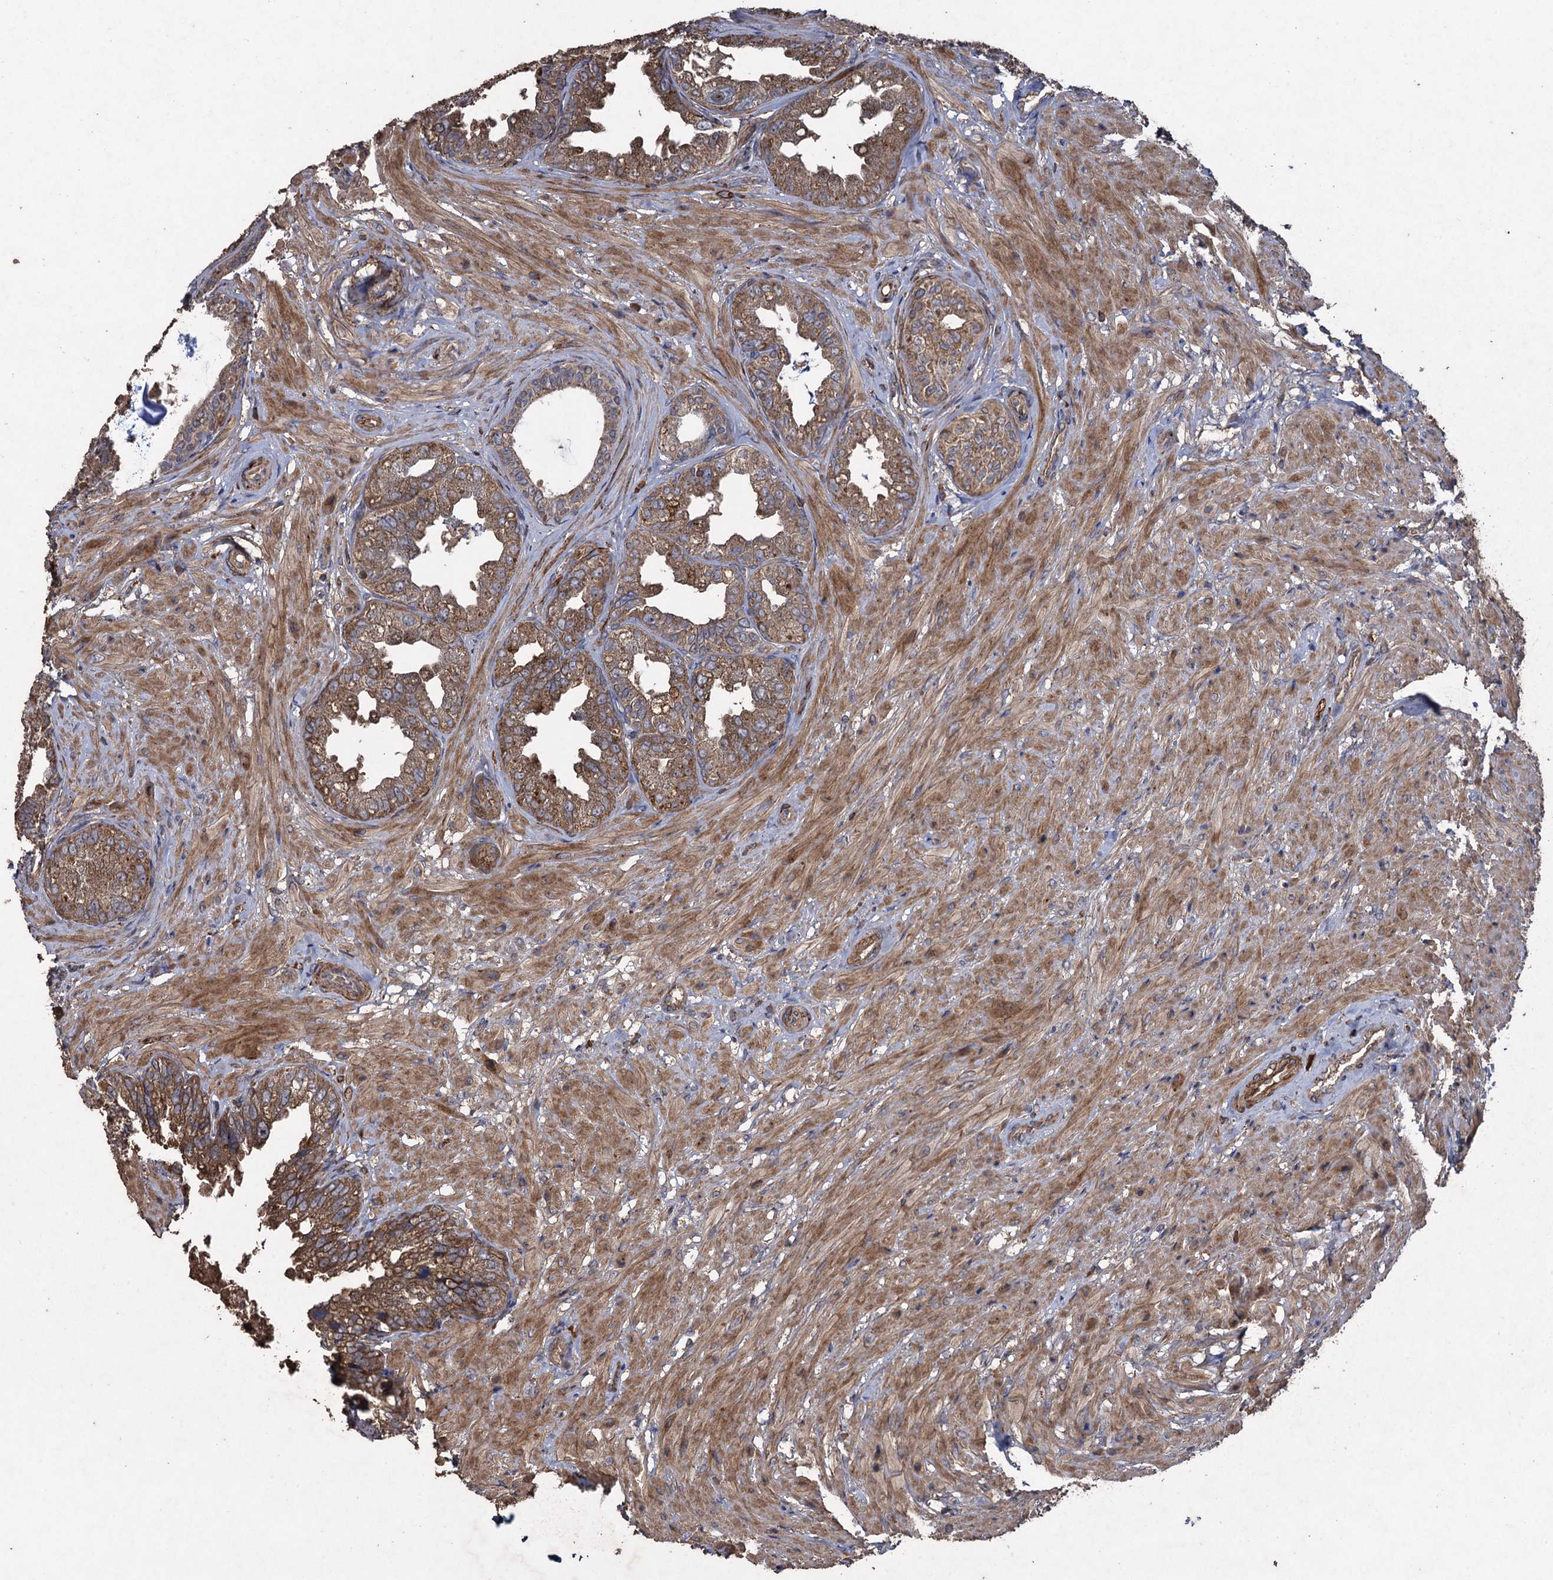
{"staining": {"intensity": "moderate", "quantity": ">75%", "location": "cytoplasmic/membranous"}, "tissue": "seminal vesicle", "cell_type": "Glandular cells", "image_type": "normal", "snomed": [{"axis": "morphology", "description": "Normal tissue, NOS"}, {"axis": "topography", "description": "Seminal veicle"}, {"axis": "topography", "description": "Peripheral nerve tissue"}], "caption": "Moderate cytoplasmic/membranous expression for a protein is seen in approximately >75% of glandular cells of normal seminal vesicle using IHC.", "gene": "TXNDC11", "patient": {"sex": "male", "age": 63}}